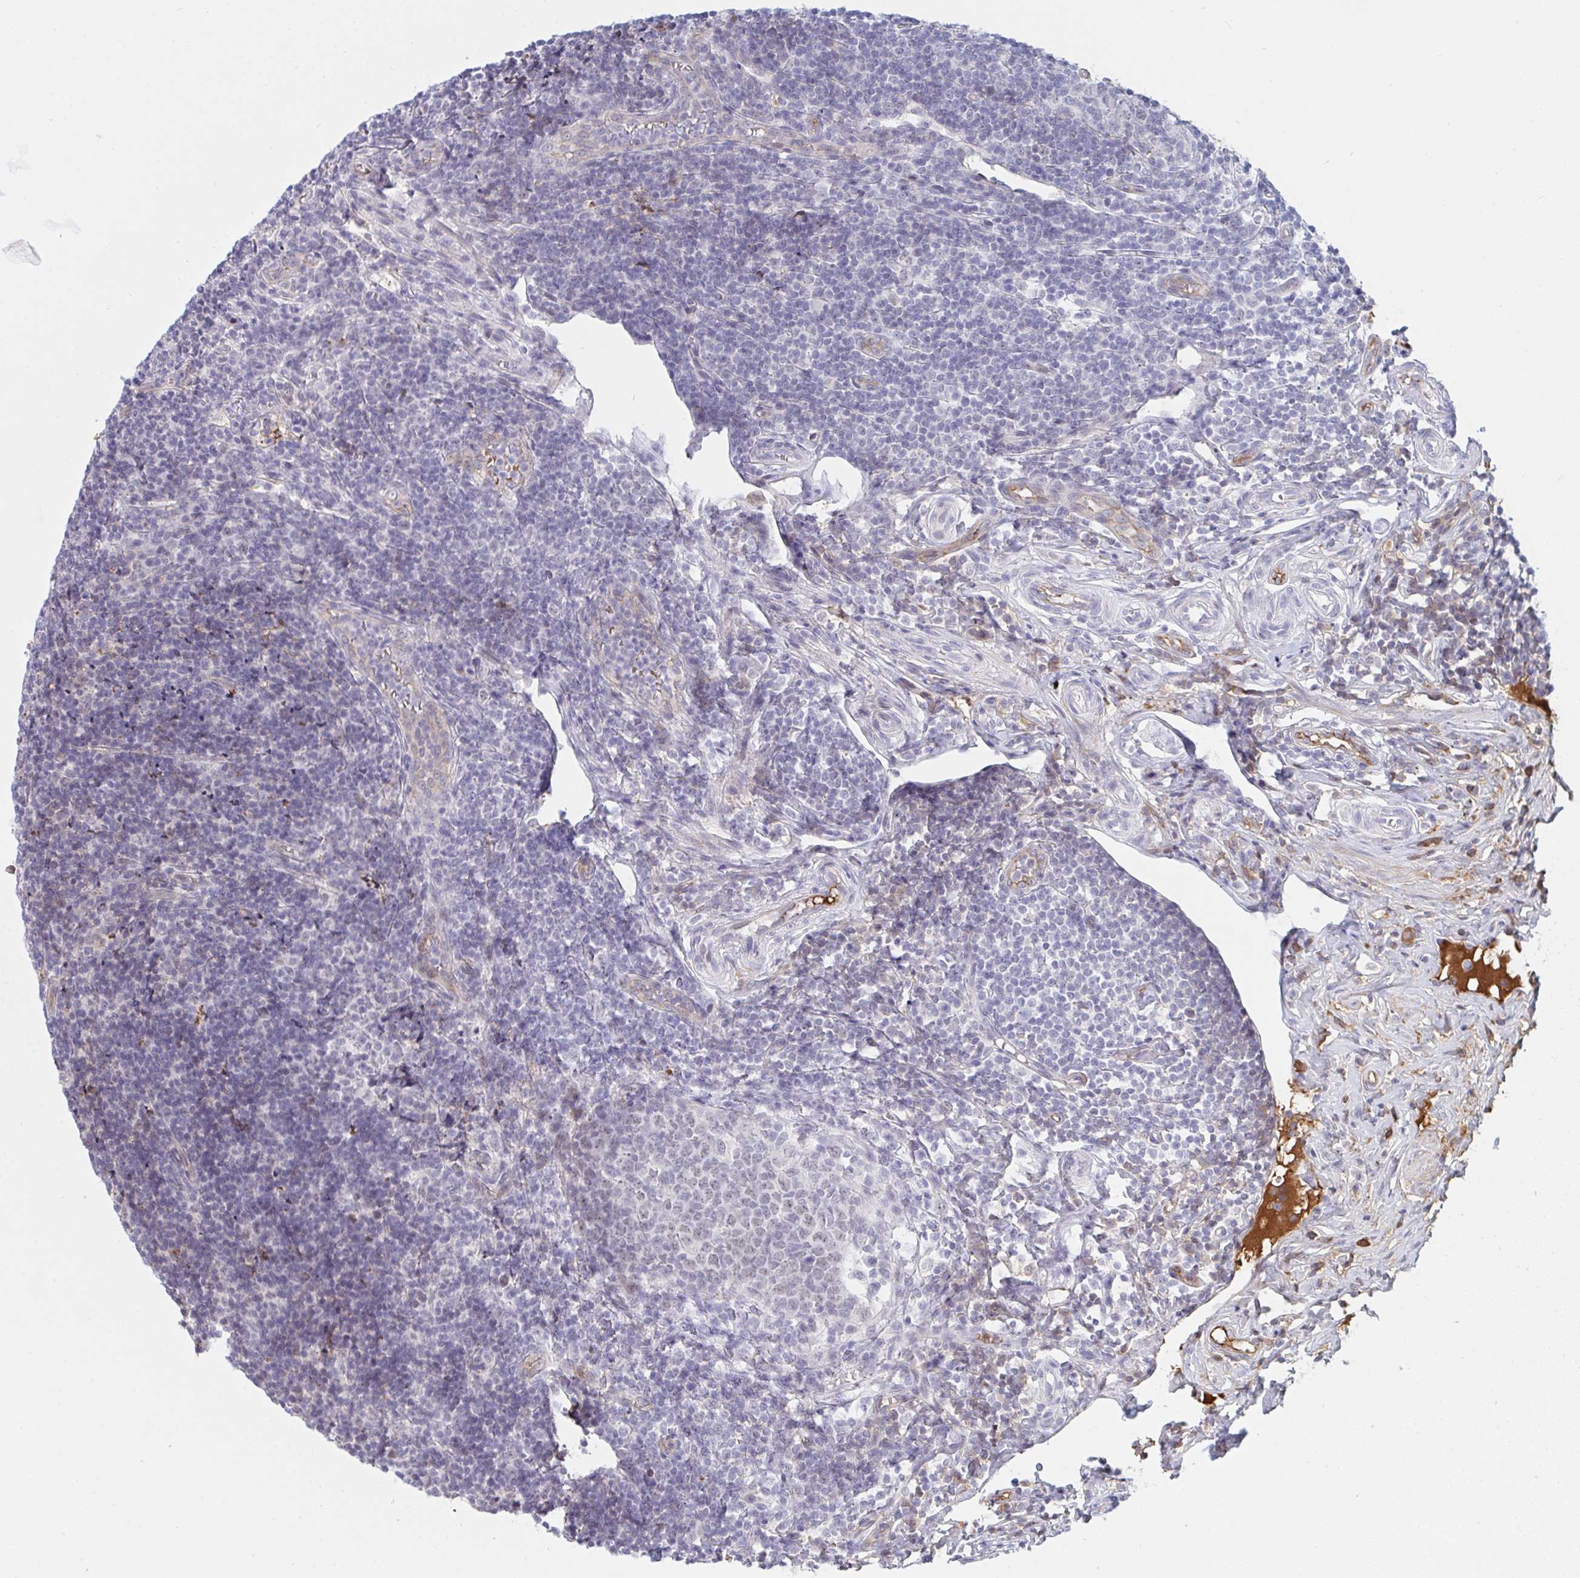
{"staining": {"intensity": "weak", "quantity": "25%-75%", "location": "nuclear"}, "tissue": "appendix", "cell_type": "Glandular cells", "image_type": "normal", "snomed": [{"axis": "morphology", "description": "Normal tissue, NOS"}, {"axis": "topography", "description": "Appendix"}], "caption": "A high-resolution histopathology image shows IHC staining of normal appendix, which shows weak nuclear expression in approximately 25%-75% of glandular cells. Nuclei are stained in blue.", "gene": "DSCAML1", "patient": {"sex": "male", "age": 18}}